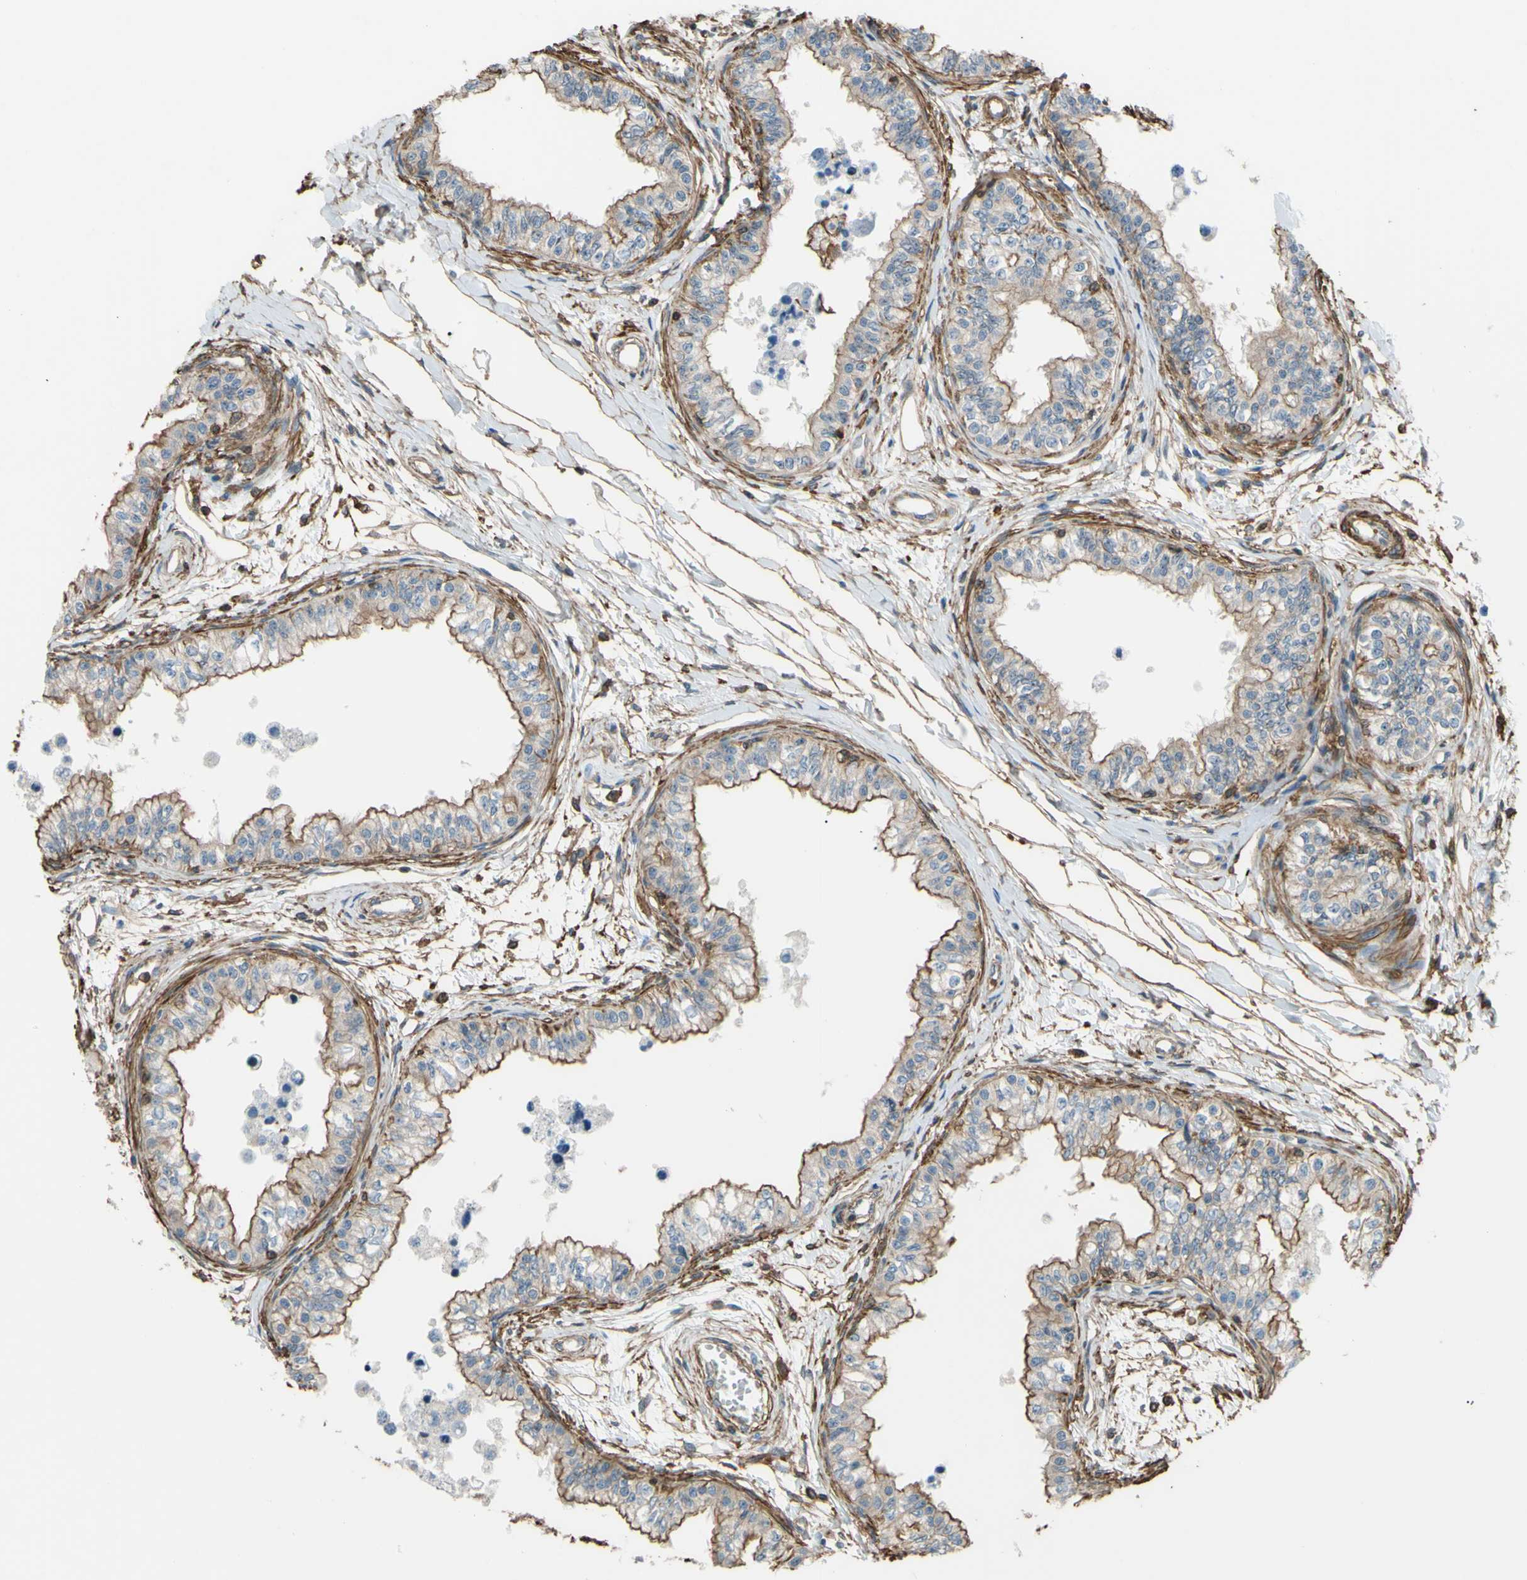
{"staining": {"intensity": "moderate", "quantity": ">75%", "location": "cytoplasmic/membranous"}, "tissue": "epididymis", "cell_type": "Glandular cells", "image_type": "normal", "snomed": [{"axis": "morphology", "description": "Normal tissue, NOS"}, {"axis": "morphology", "description": "Adenocarcinoma, metastatic, NOS"}, {"axis": "topography", "description": "Testis"}, {"axis": "topography", "description": "Epididymis"}], "caption": "Moderate cytoplasmic/membranous expression for a protein is present in approximately >75% of glandular cells of benign epididymis using immunohistochemistry.", "gene": "ADD3", "patient": {"sex": "male", "age": 26}}